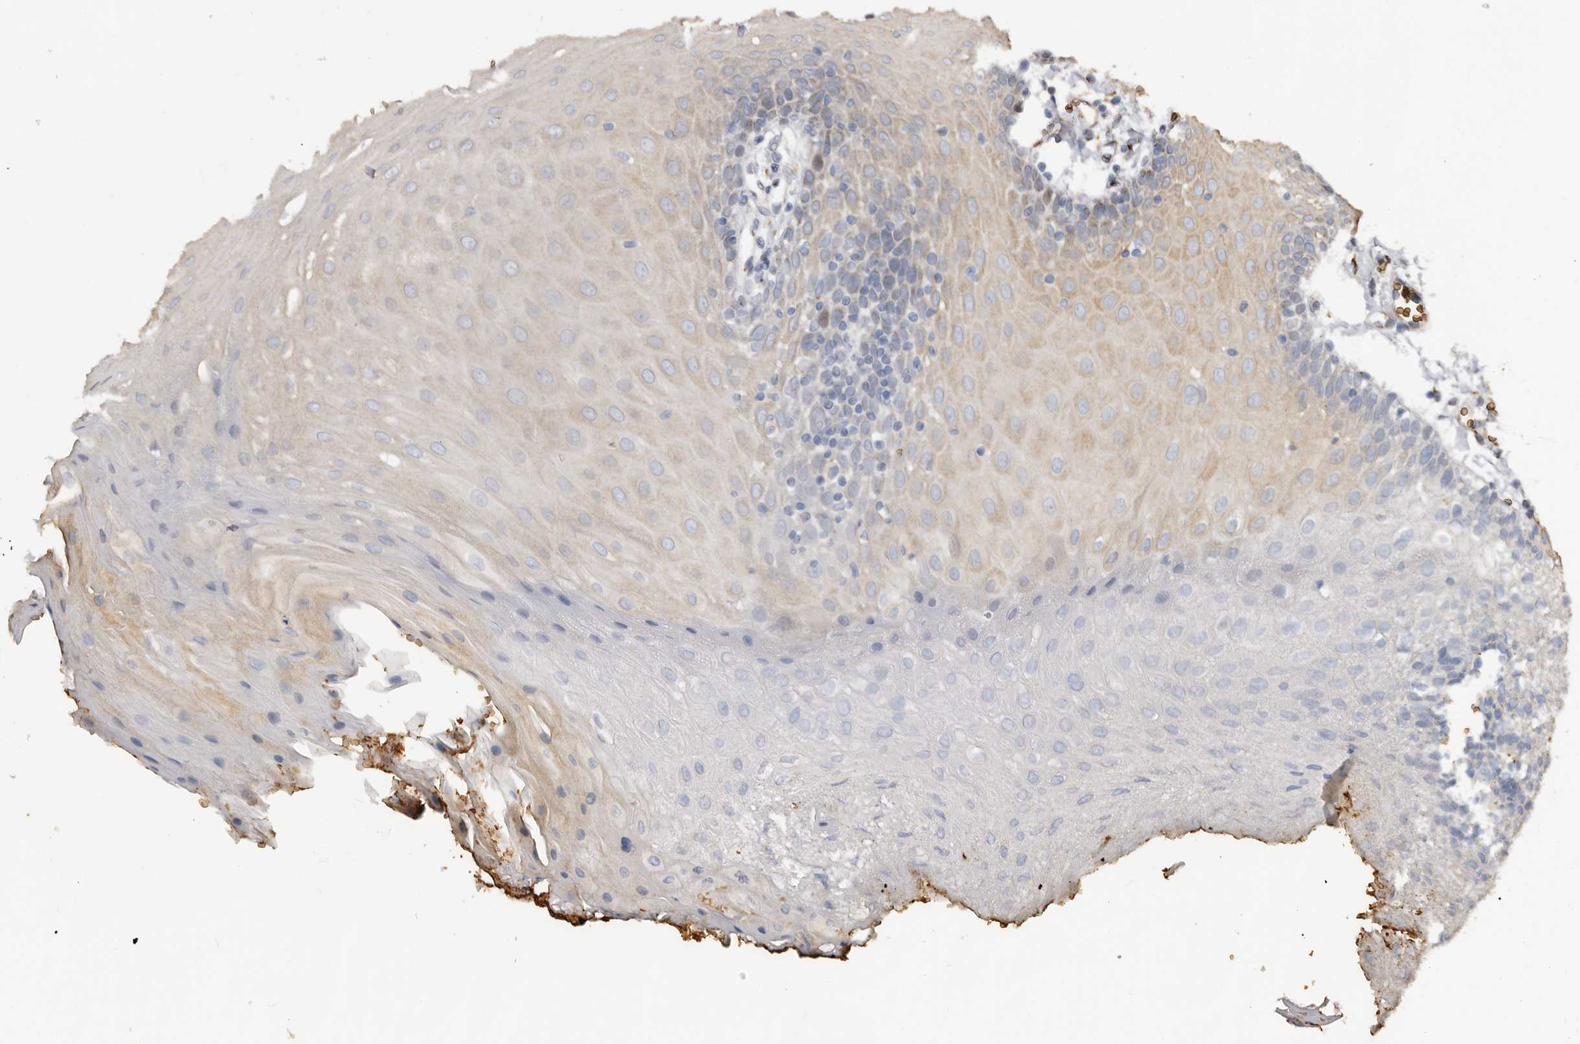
{"staining": {"intensity": "weak", "quantity": "25%-75%", "location": "cytoplasmic/membranous"}, "tissue": "oral mucosa", "cell_type": "Squamous epithelial cells", "image_type": "normal", "snomed": [{"axis": "morphology", "description": "Normal tissue, NOS"}, {"axis": "morphology", "description": "Squamous cell carcinoma, NOS"}, {"axis": "topography", "description": "Skeletal muscle"}, {"axis": "topography", "description": "Oral tissue"}, {"axis": "topography", "description": "Salivary gland"}, {"axis": "topography", "description": "Head-Neck"}], "caption": "Squamous epithelial cells demonstrate low levels of weak cytoplasmic/membranous staining in about 25%-75% of cells in normal human oral mucosa. (DAB (3,3'-diaminobenzidine) IHC, brown staining for protein, blue staining for nuclei).", "gene": "ENTREP1", "patient": {"sex": "male", "age": 54}}